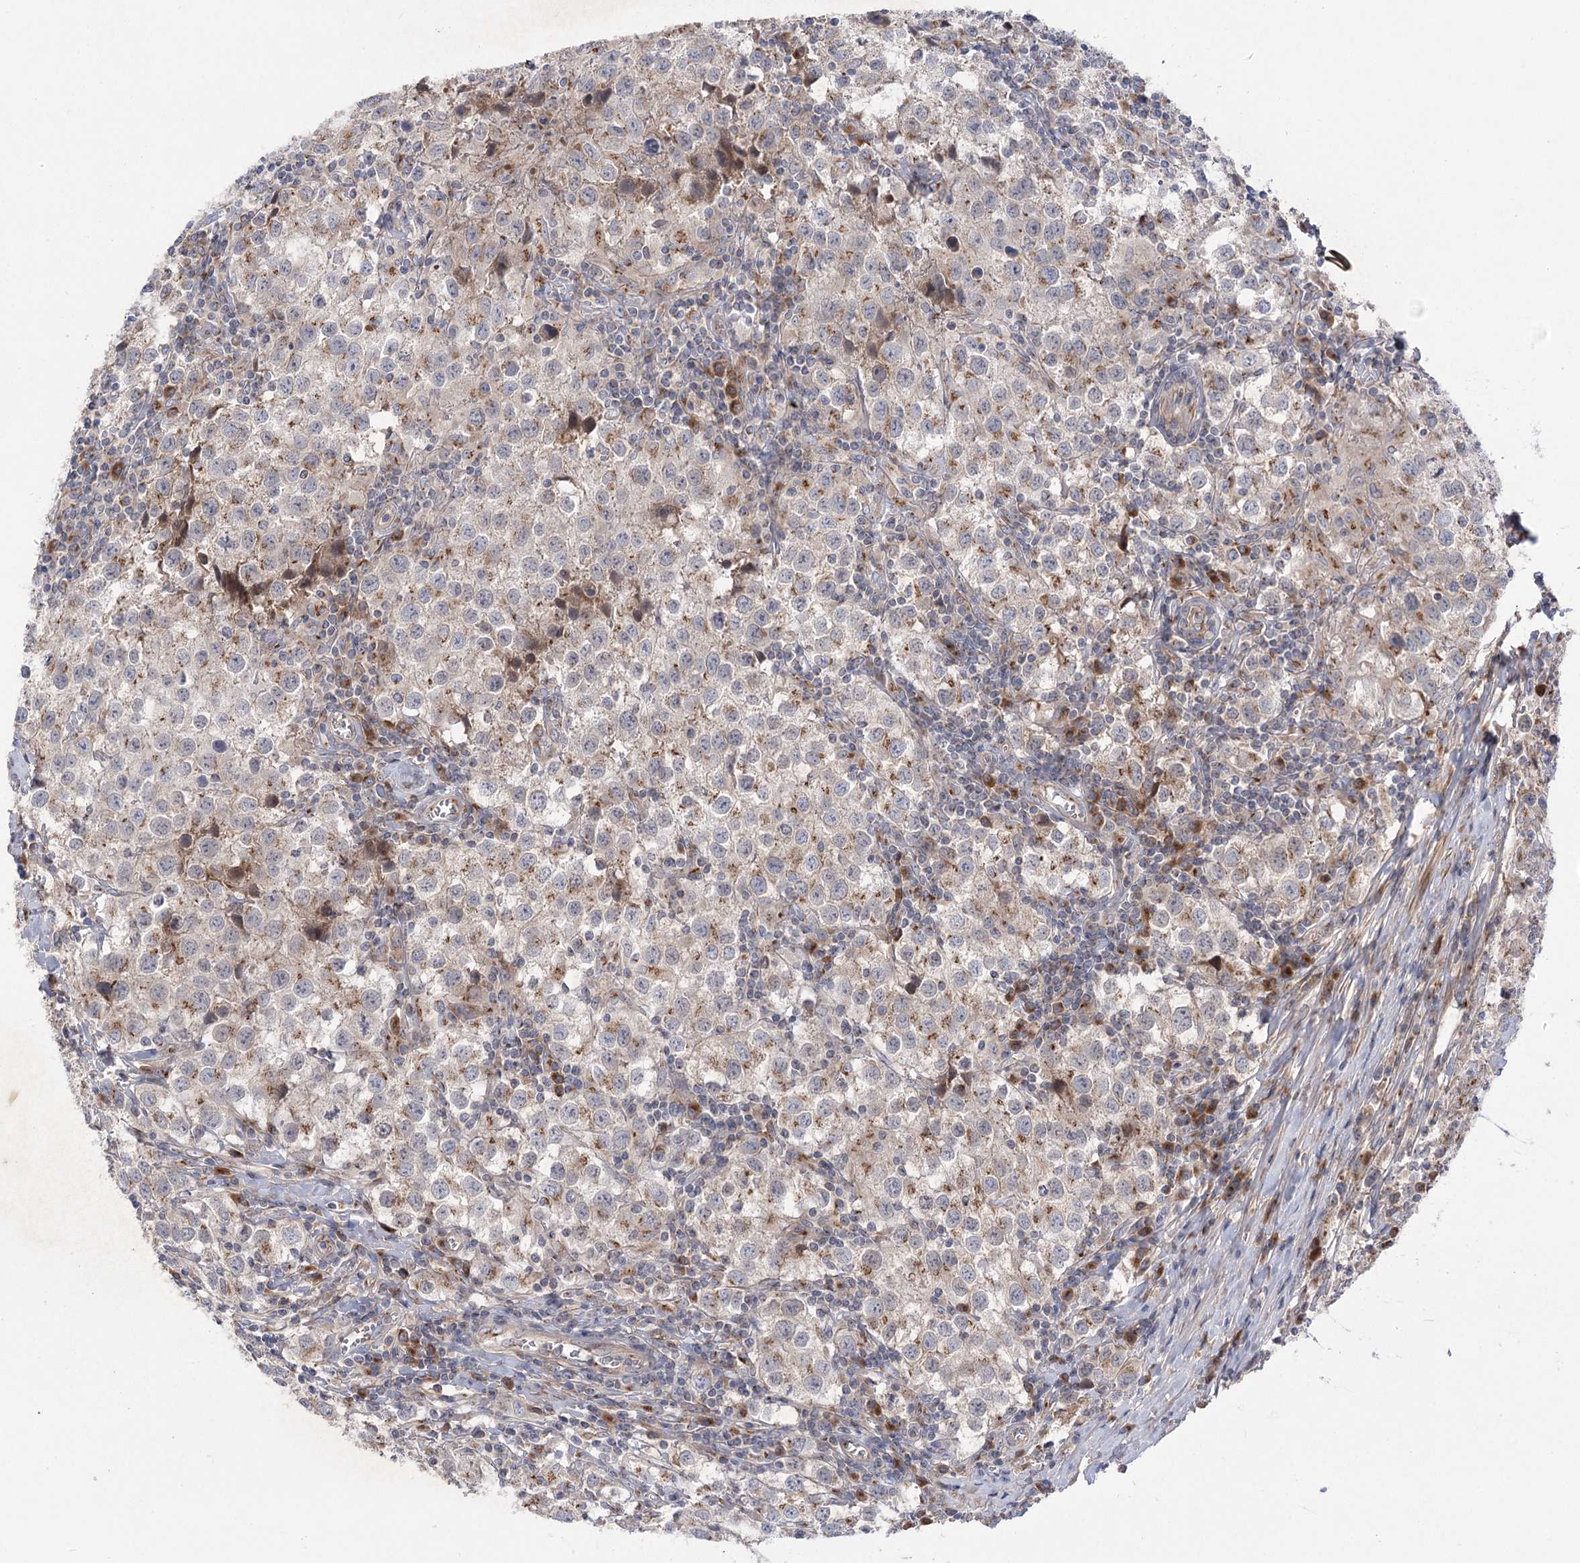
{"staining": {"intensity": "weak", "quantity": "25%-75%", "location": "cytoplasmic/membranous"}, "tissue": "testis cancer", "cell_type": "Tumor cells", "image_type": "cancer", "snomed": [{"axis": "morphology", "description": "Seminoma, NOS"}, {"axis": "morphology", "description": "Carcinoma, Embryonal, NOS"}, {"axis": "topography", "description": "Testis"}], "caption": "A brown stain labels weak cytoplasmic/membranous staining of a protein in human testis cancer (seminoma) tumor cells.", "gene": "GBF1", "patient": {"sex": "male", "age": 43}}